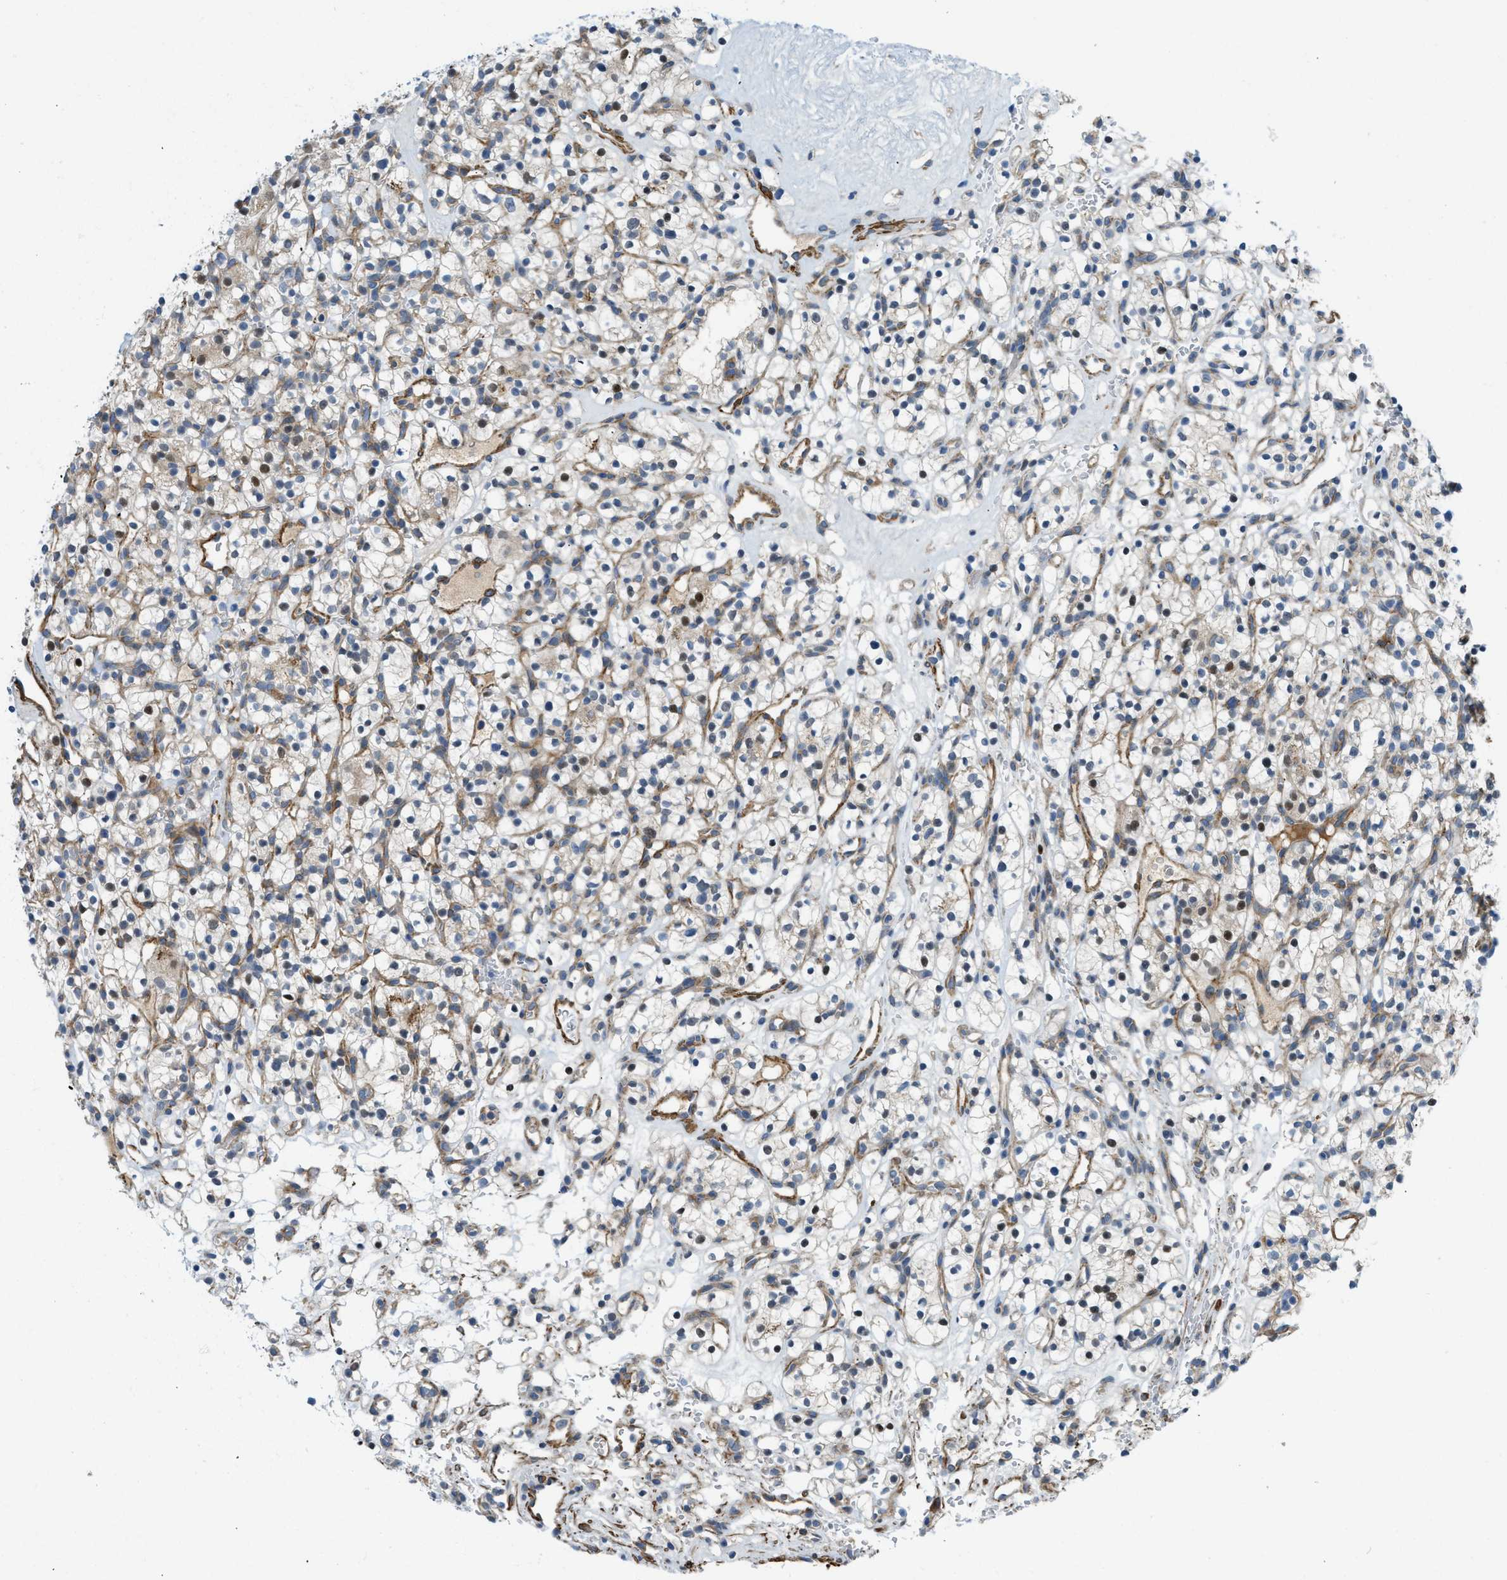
{"staining": {"intensity": "weak", "quantity": "<25%", "location": "cytoplasmic/membranous"}, "tissue": "renal cancer", "cell_type": "Tumor cells", "image_type": "cancer", "snomed": [{"axis": "morphology", "description": "Adenocarcinoma, NOS"}, {"axis": "topography", "description": "Kidney"}], "caption": "Micrograph shows no protein positivity in tumor cells of renal adenocarcinoma tissue. (IHC, brightfield microscopy, high magnification).", "gene": "BMPR1A", "patient": {"sex": "female", "age": 57}}